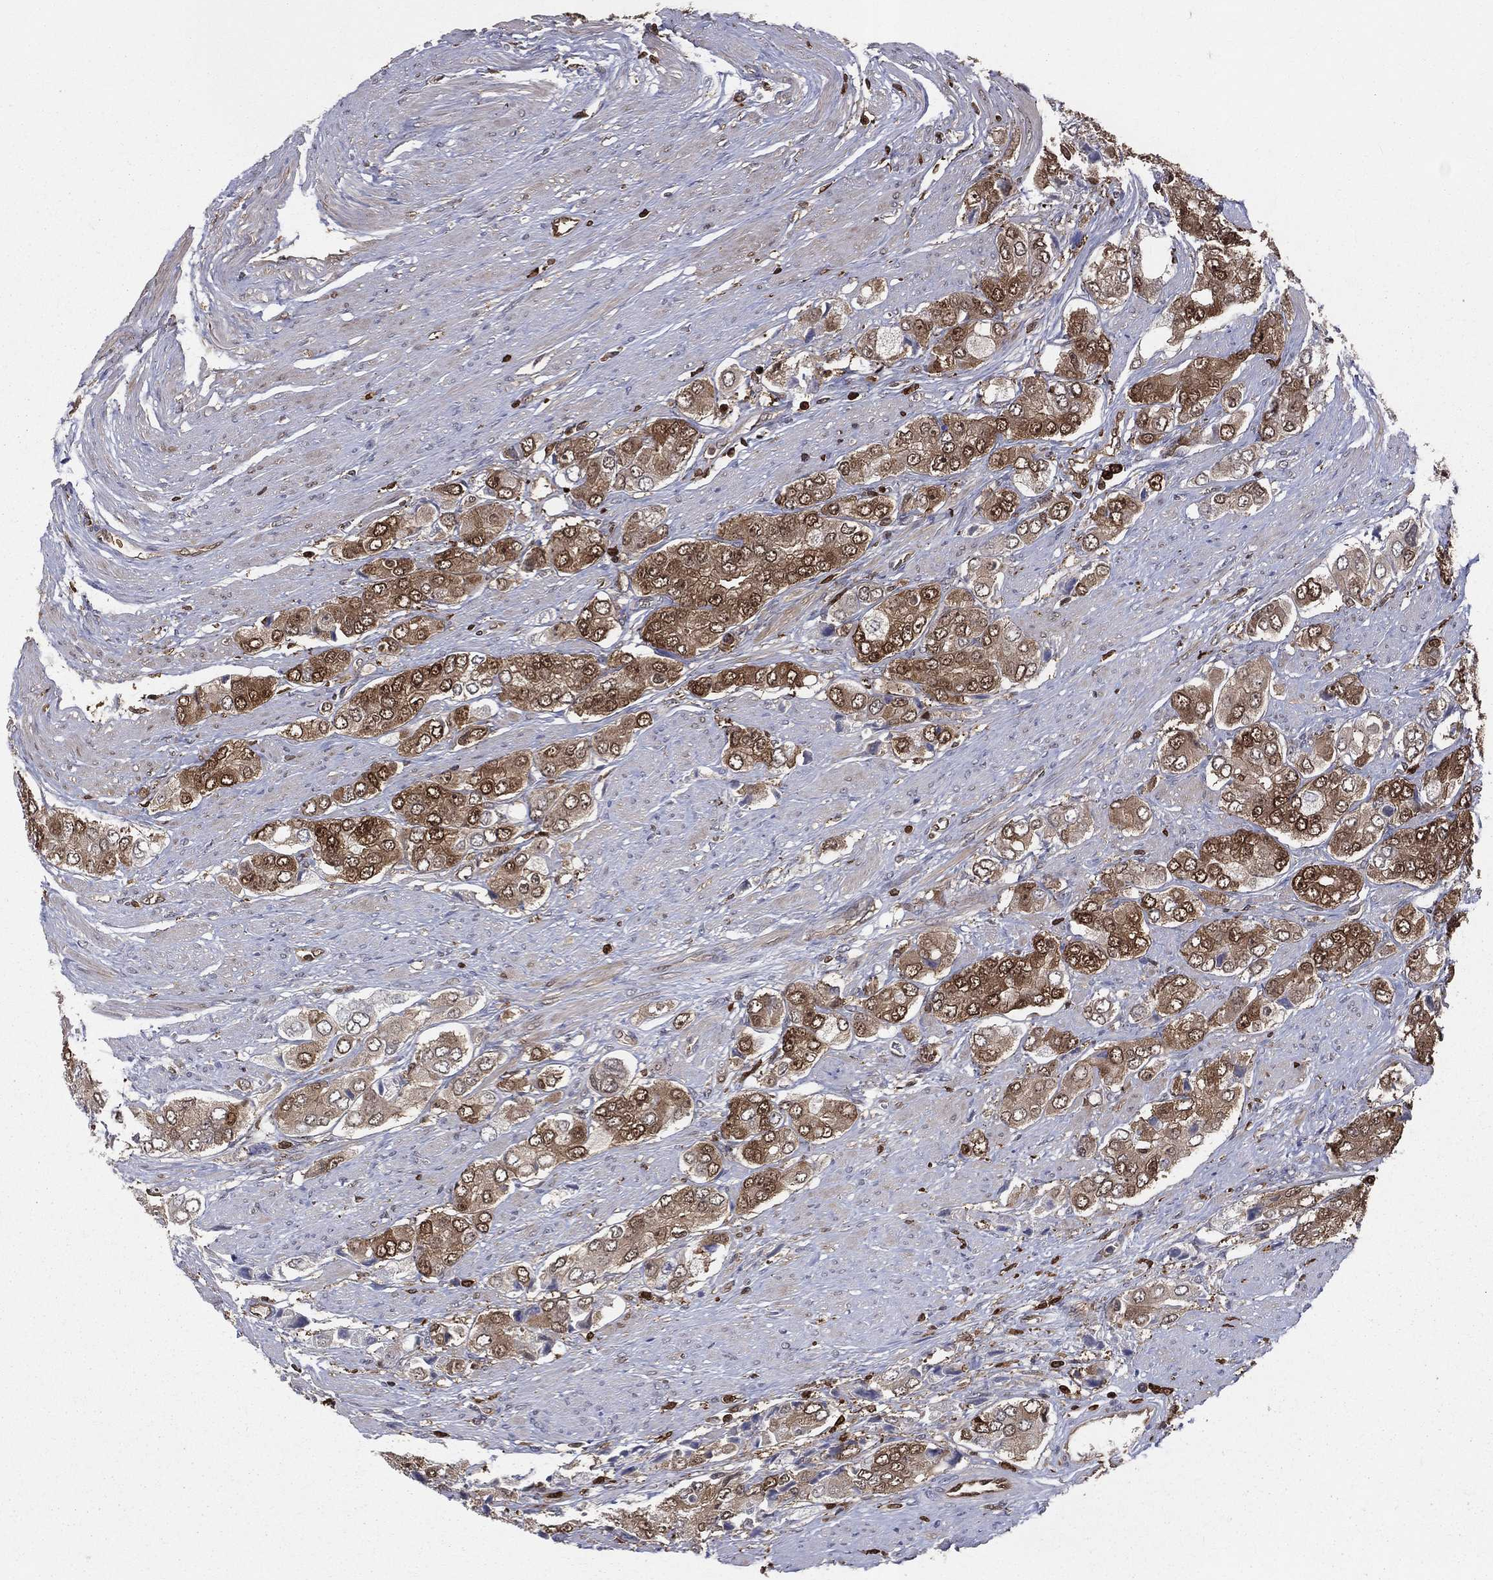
{"staining": {"intensity": "moderate", "quantity": "25%-75%", "location": "cytoplasmic/membranous"}, "tissue": "prostate cancer", "cell_type": "Tumor cells", "image_type": "cancer", "snomed": [{"axis": "morphology", "description": "Adenocarcinoma, Low grade"}, {"axis": "topography", "description": "Prostate"}], "caption": "Protein staining of prostate cancer tissue displays moderate cytoplasmic/membranous positivity in about 25%-75% of tumor cells. (brown staining indicates protein expression, while blue staining denotes nuclei).", "gene": "ENO1", "patient": {"sex": "male", "age": 69}}